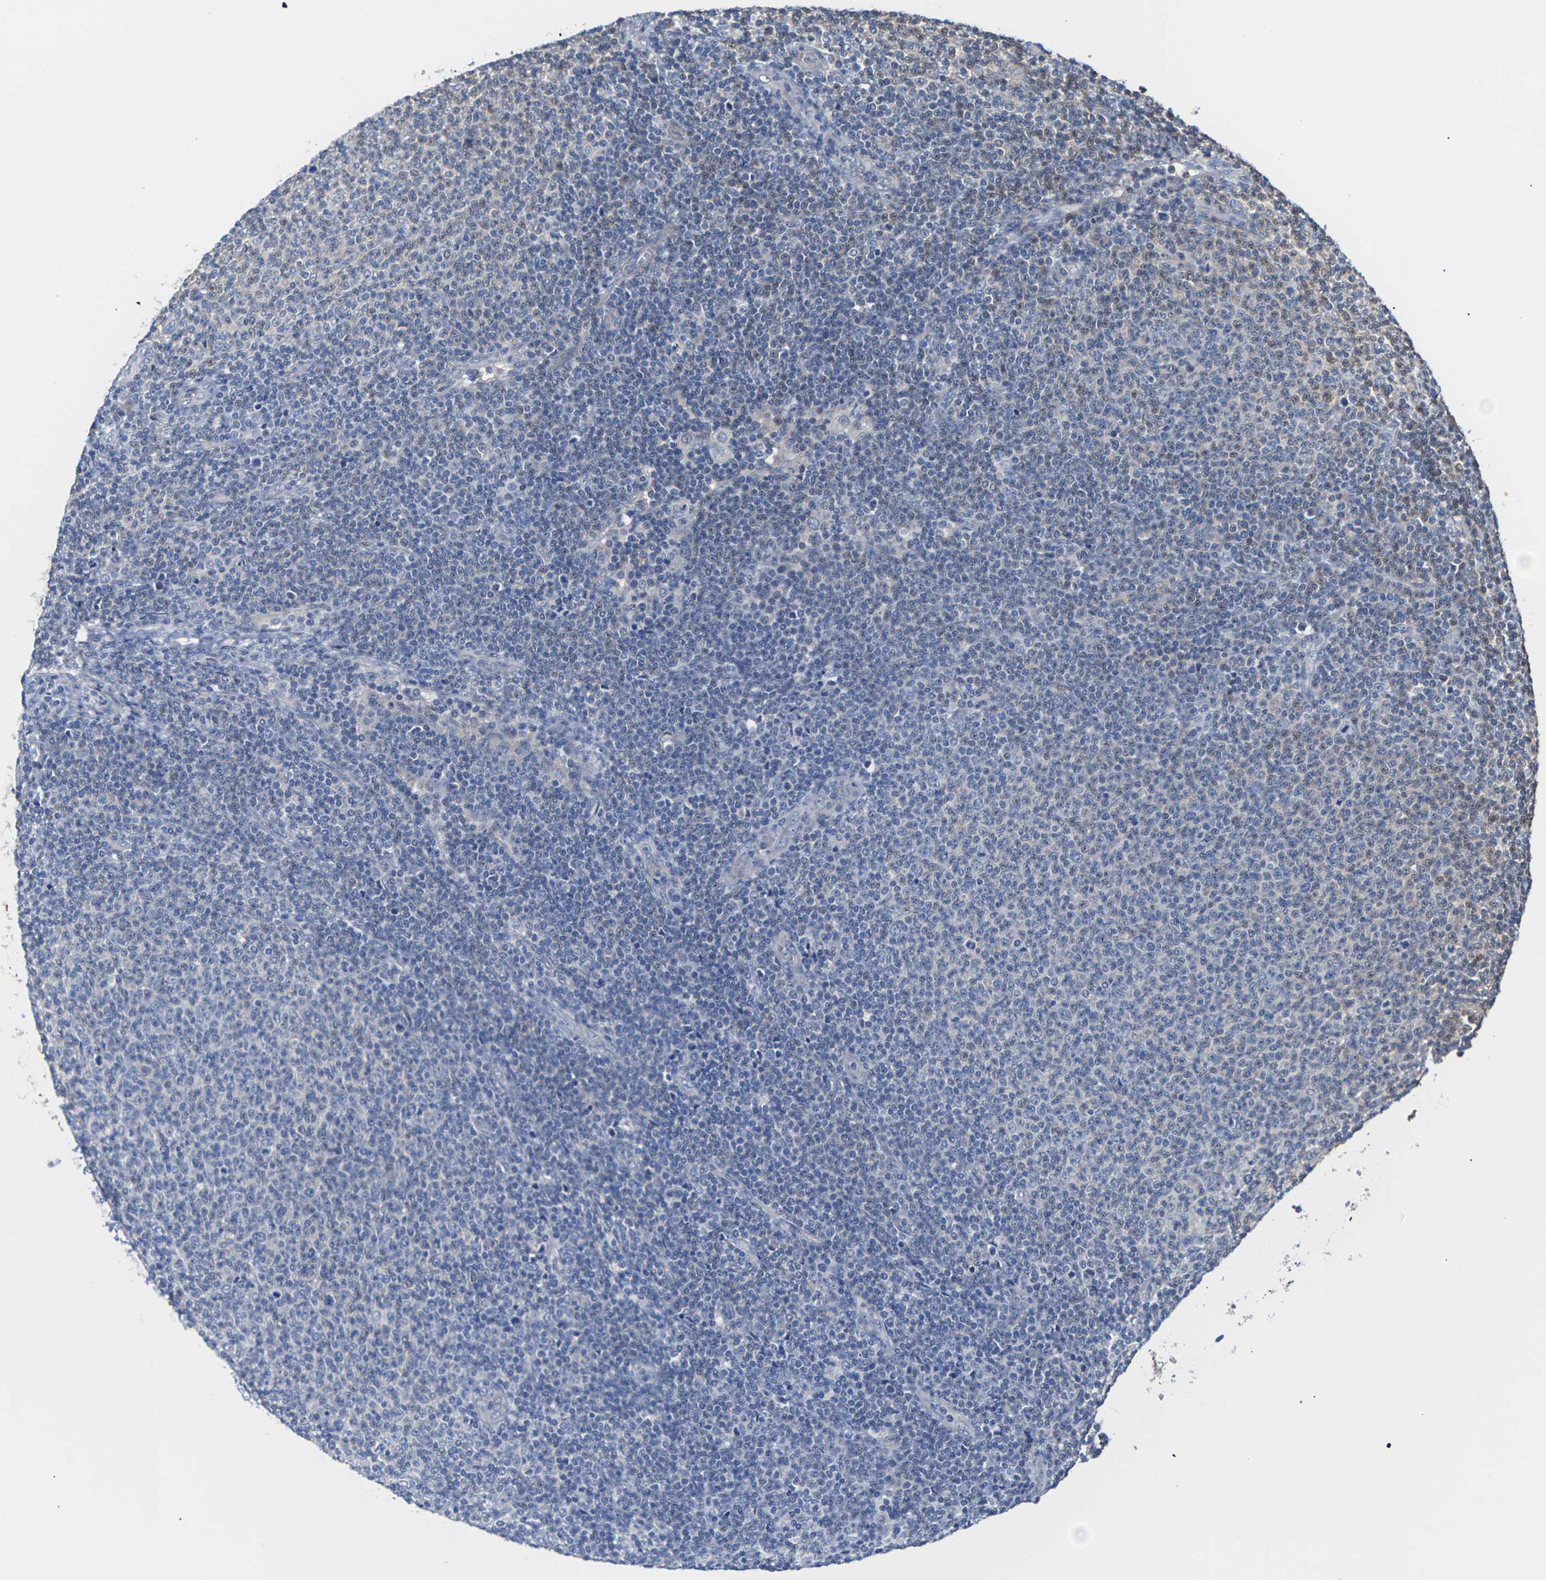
{"staining": {"intensity": "negative", "quantity": "none", "location": "none"}, "tissue": "lymphoma", "cell_type": "Tumor cells", "image_type": "cancer", "snomed": [{"axis": "morphology", "description": "Malignant lymphoma, non-Hodgkin's type, Low grade"}, {"axis": "topography", "description": "Lymph node"}], "caption": "IHC image of neoplastic tissue: lymphoma stained with DAB (3,3'-diaminobenzidine) displays no significant protein expression in tumor cells.", "gene": "TMCO4", "patient": {"sex": "male", "age": 66}}